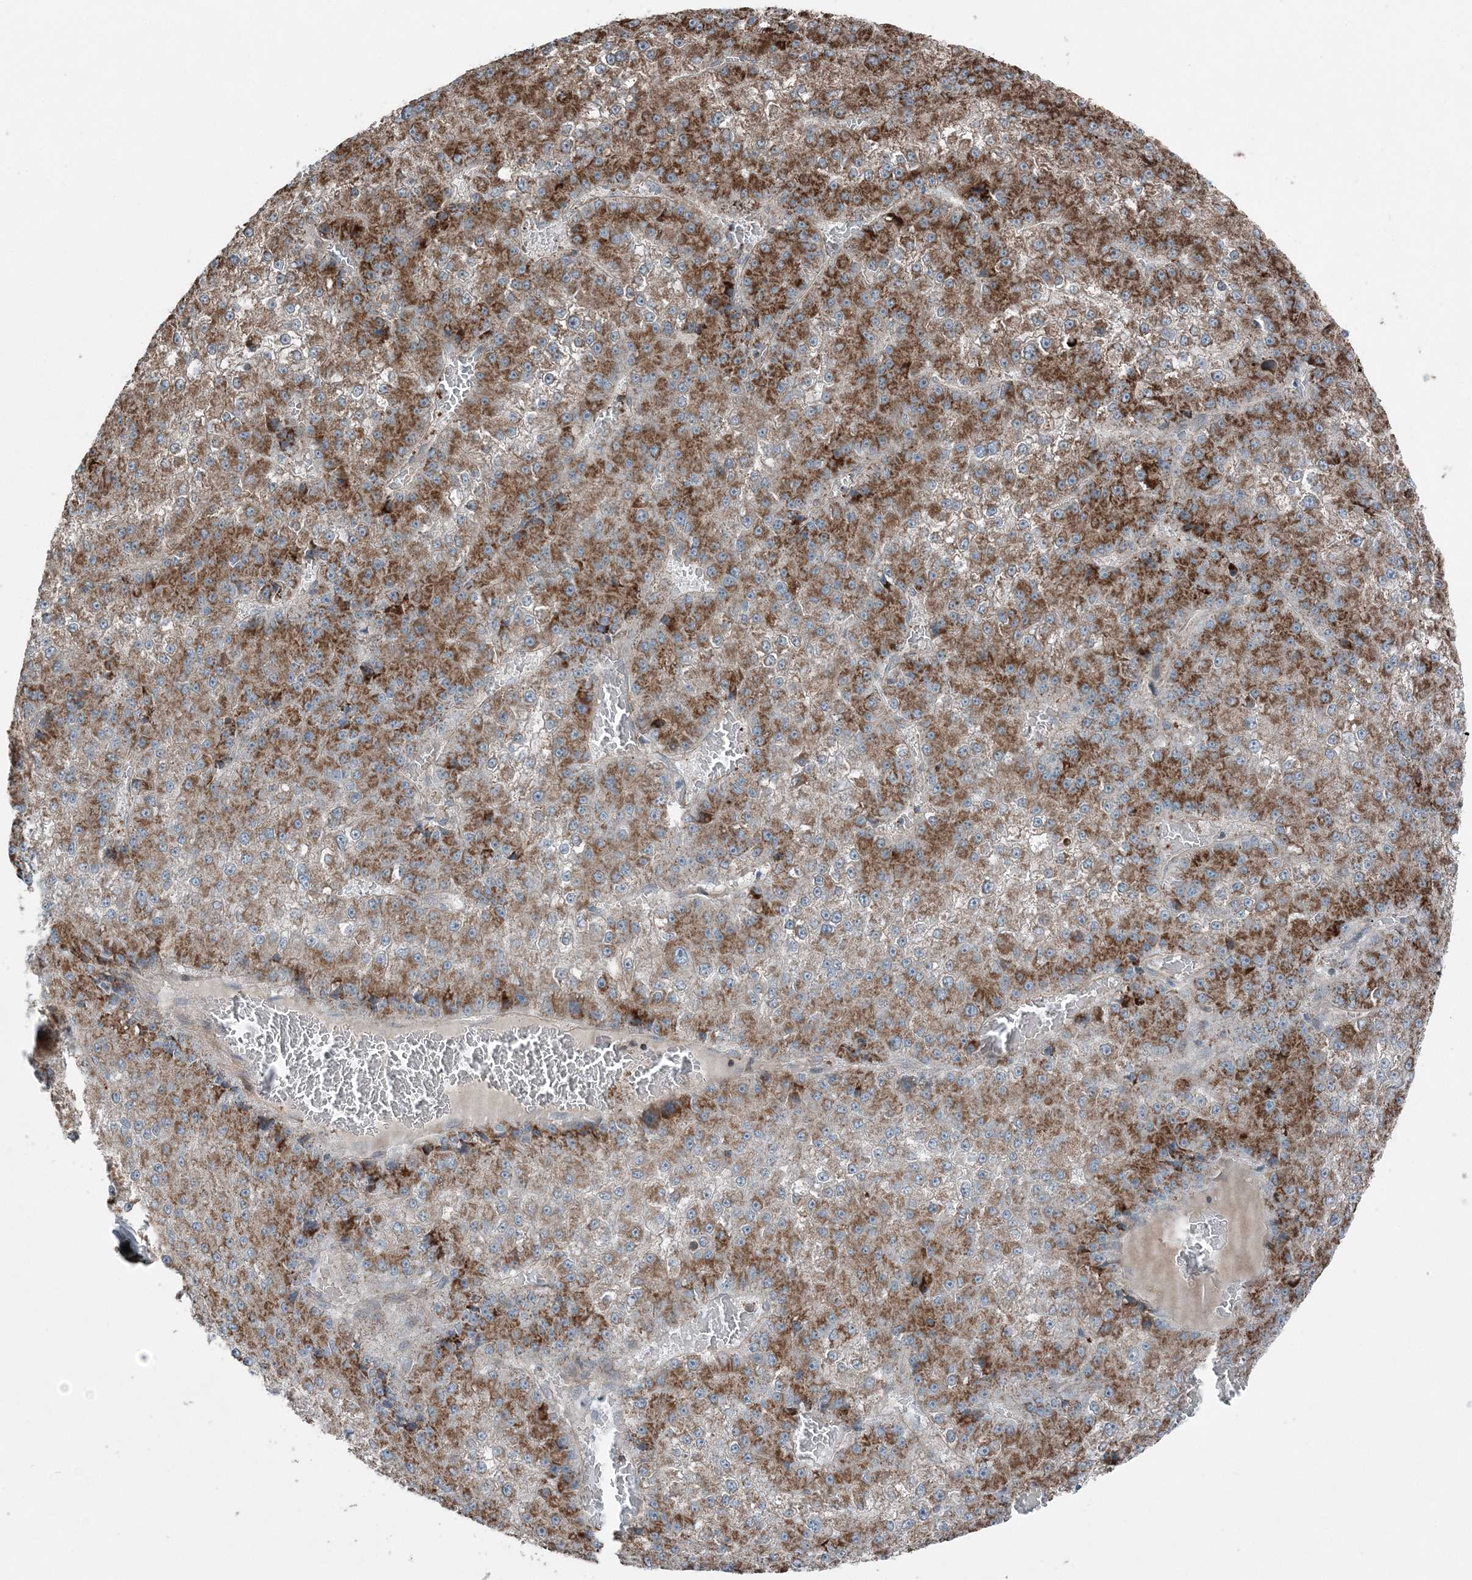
{"staining": {"intensity": "moderate", "quantity": ">75%", "location": "cytoplasmic/membranous"}, "tissue": "liver cancer", "cell_type": "Tumor cells", "image_type": "cancer", "snomed": [{"axis": "morphology", "description": "Carcinoma, Hepatocellular, NOS"}, {"axis": "topography", "description": "Liver"}], "caption": "A high-resolution histopathology image shows immunohistochemistry staining of liver cancer, which shows moderate cytoplasmic/membranous staining in about >75% of tumor cells.", "gene": "KY", "patient": {"sex": "female", "age": 73}}